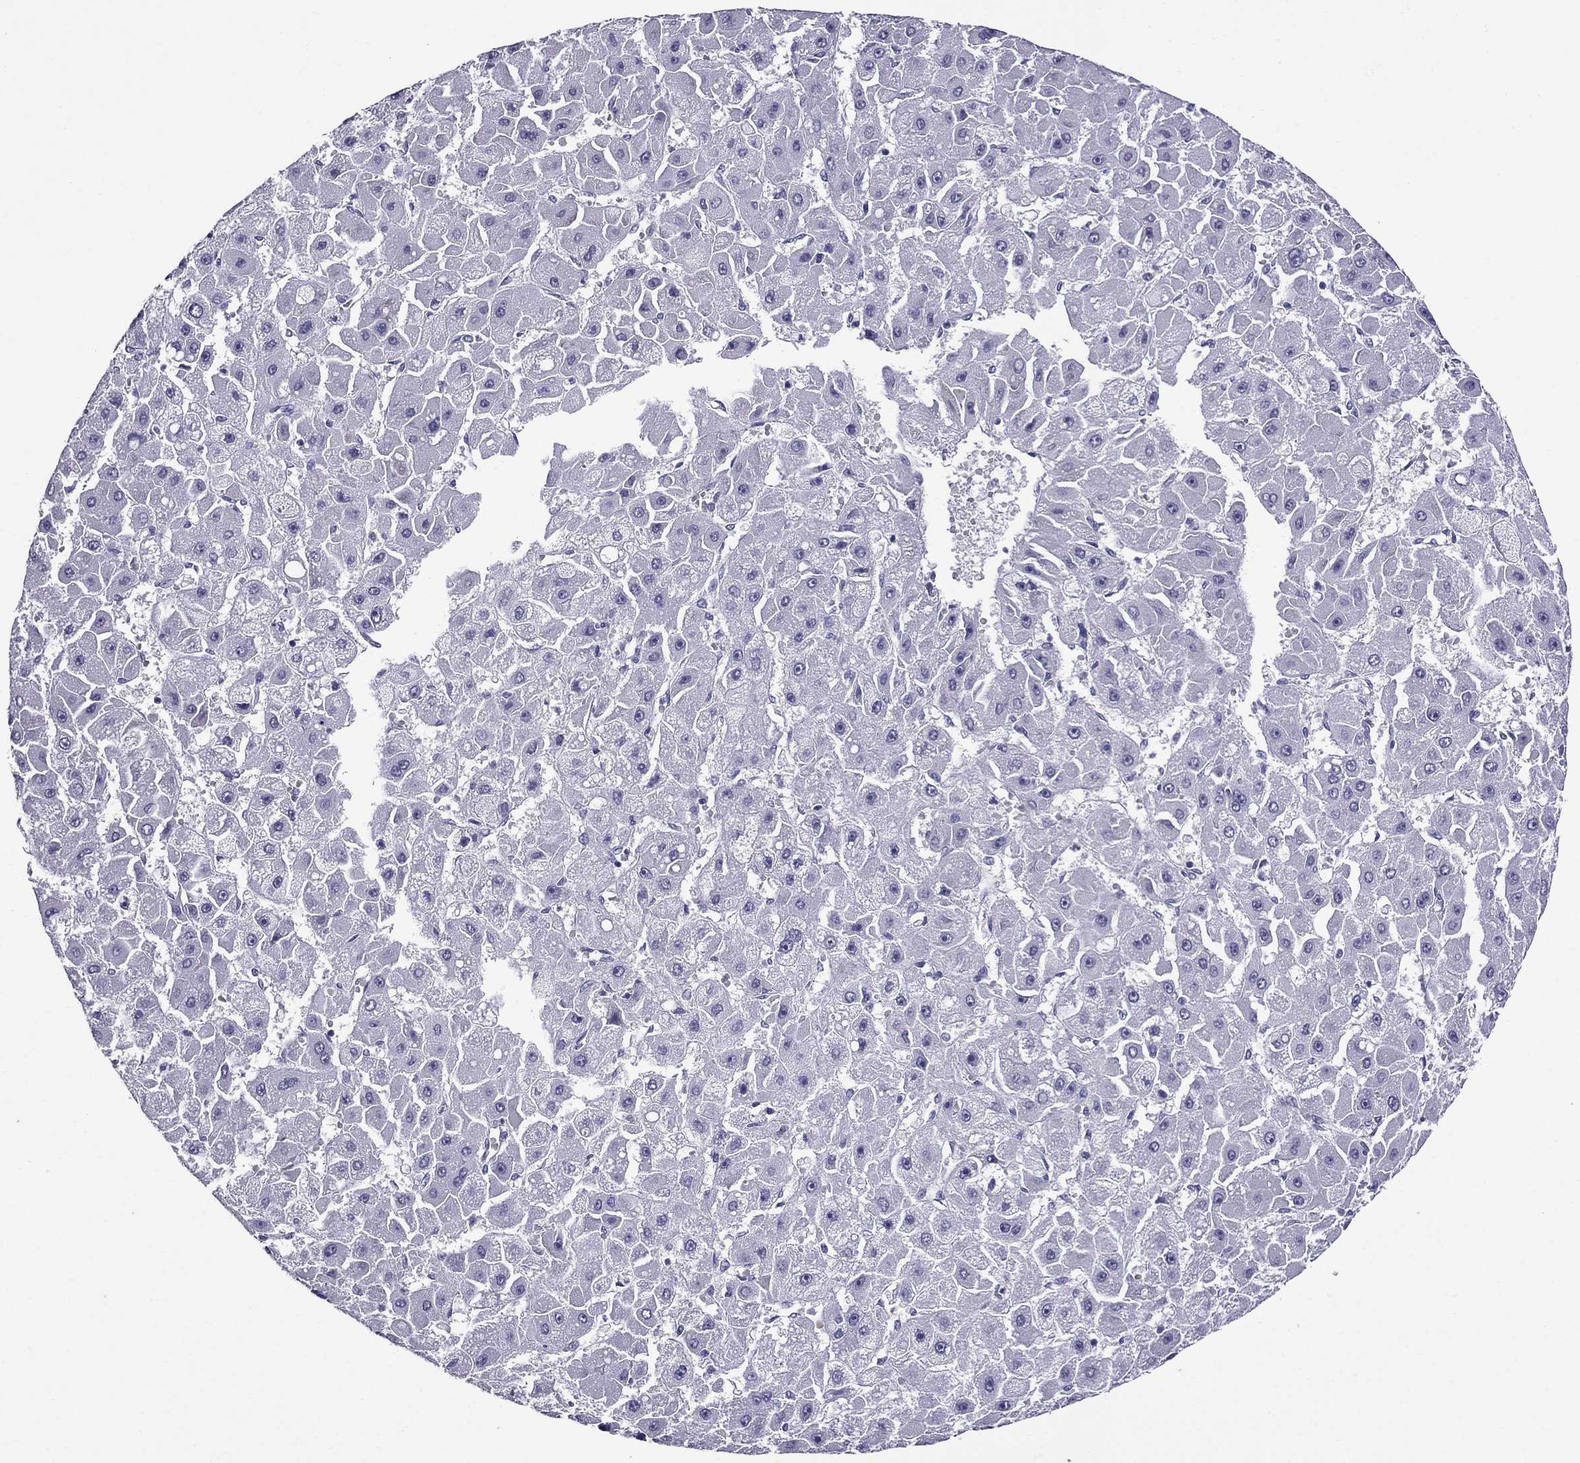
{"staining": {"intensity": "negative", "quantity": "none", "location": "none"}, "tissue": "liver cancer", "cell_type": "Tumor cells", "image_type": "cancer", "snomed": [{"axis": "morphology", "description": "Carcinoma, Hepatocellular, NOS"}, {"axis": "topography", "description": "Liver"}], "caption": "Liver cancer was stained to show a protein in brown. There is no significant expression in tumor cells.", "gene": "OXCT2", "patient": {"sex": "female", "age": 25}}